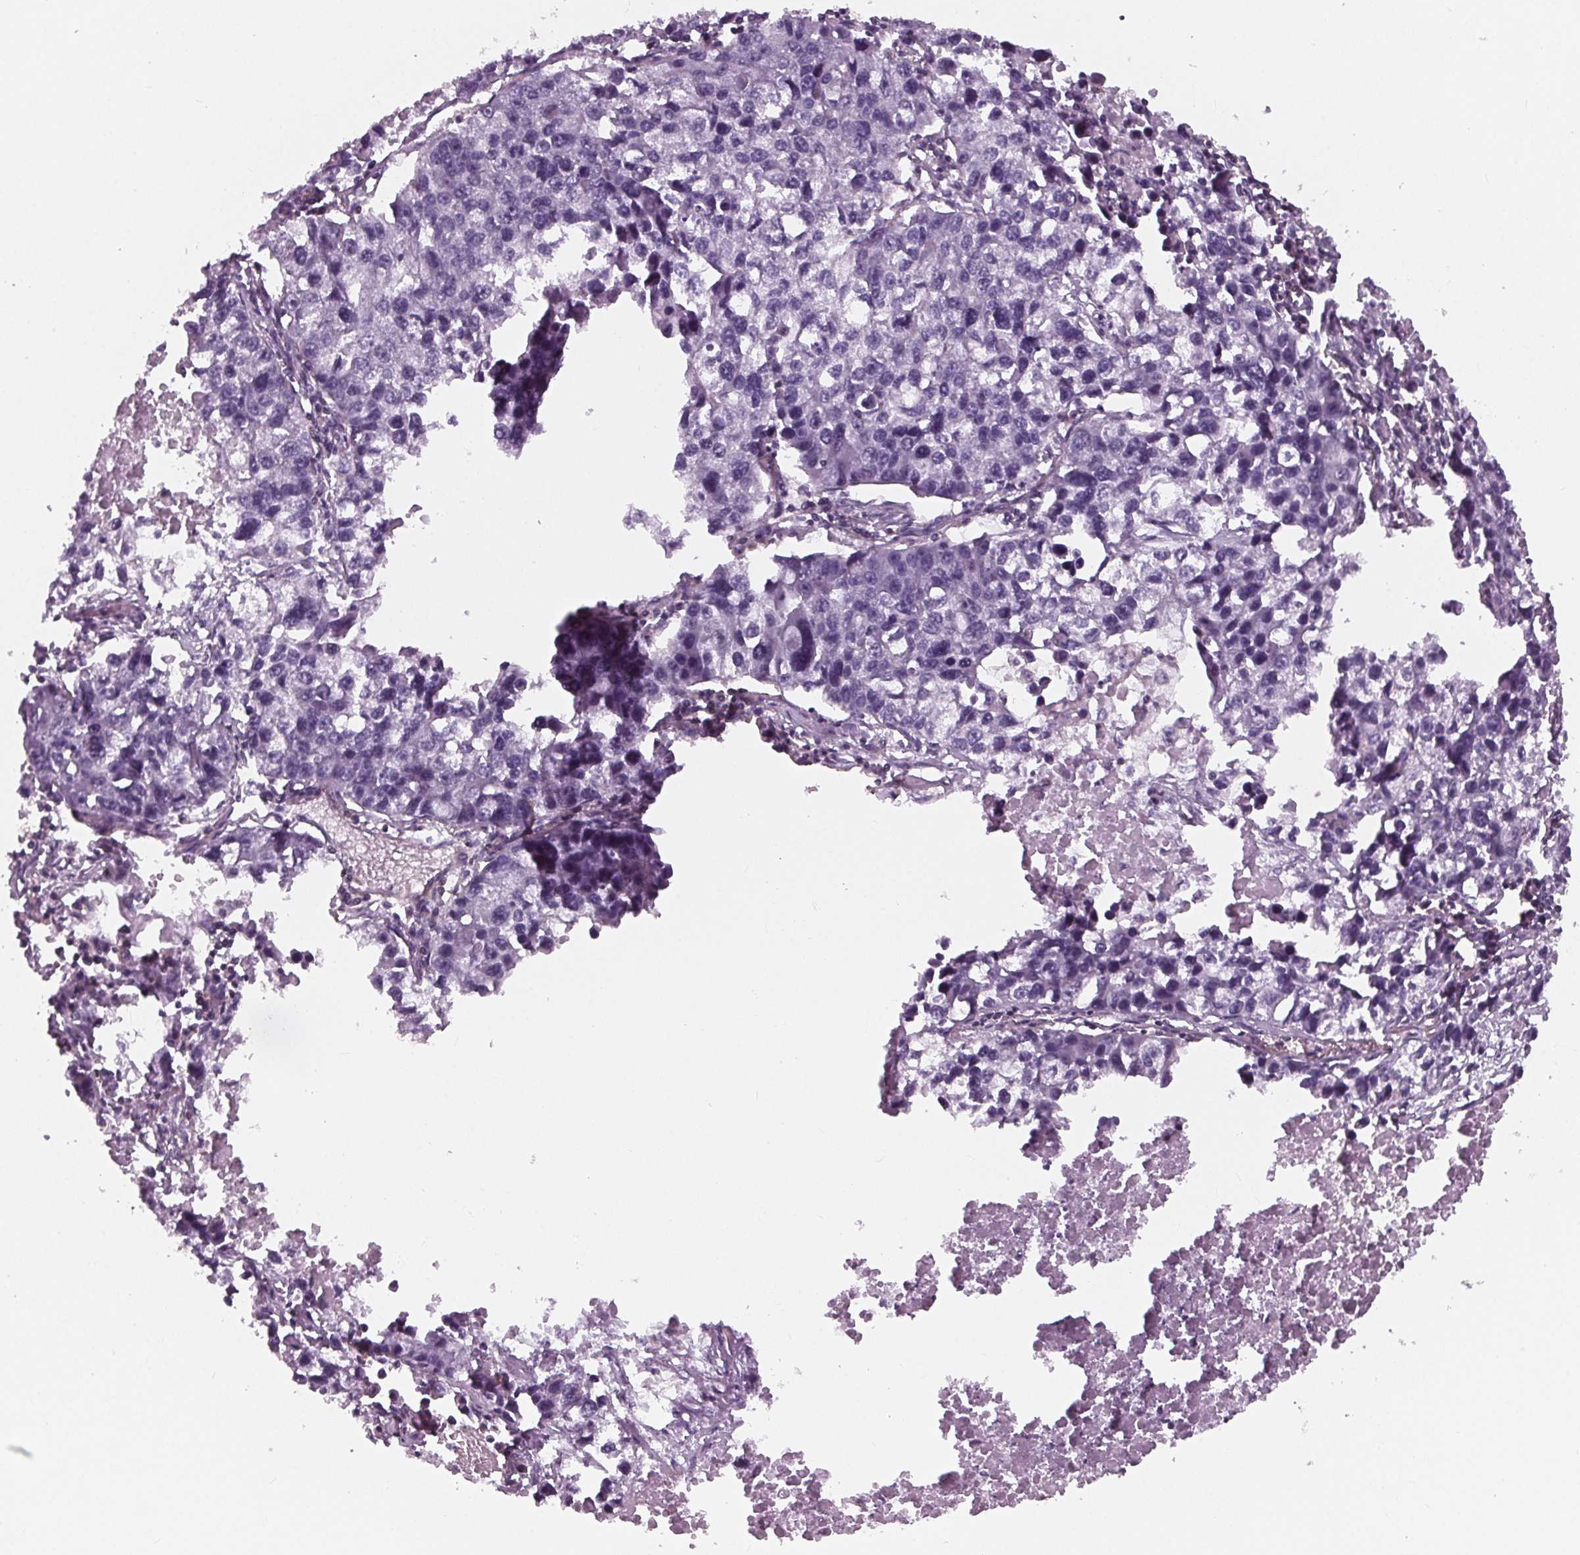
{"staining": {"intensity": "negative", "quantity": "none", "location": "none"}, "tissue": "lung cancer", "cell_type": "Tumor cells", "image_type": "cancer", "snomed": [{"axis": "morphology", "description": "Adenocarcinoma, NOS"}, {"axis": "topography", "description": "Lung"}], "caption": "DAB immunohistochemical staining of lung adenocarcinoma reveals no significant staining in tumor cells.", "gene": "ARHGAP25", "patient": {"sex": "female", "age": 51}}